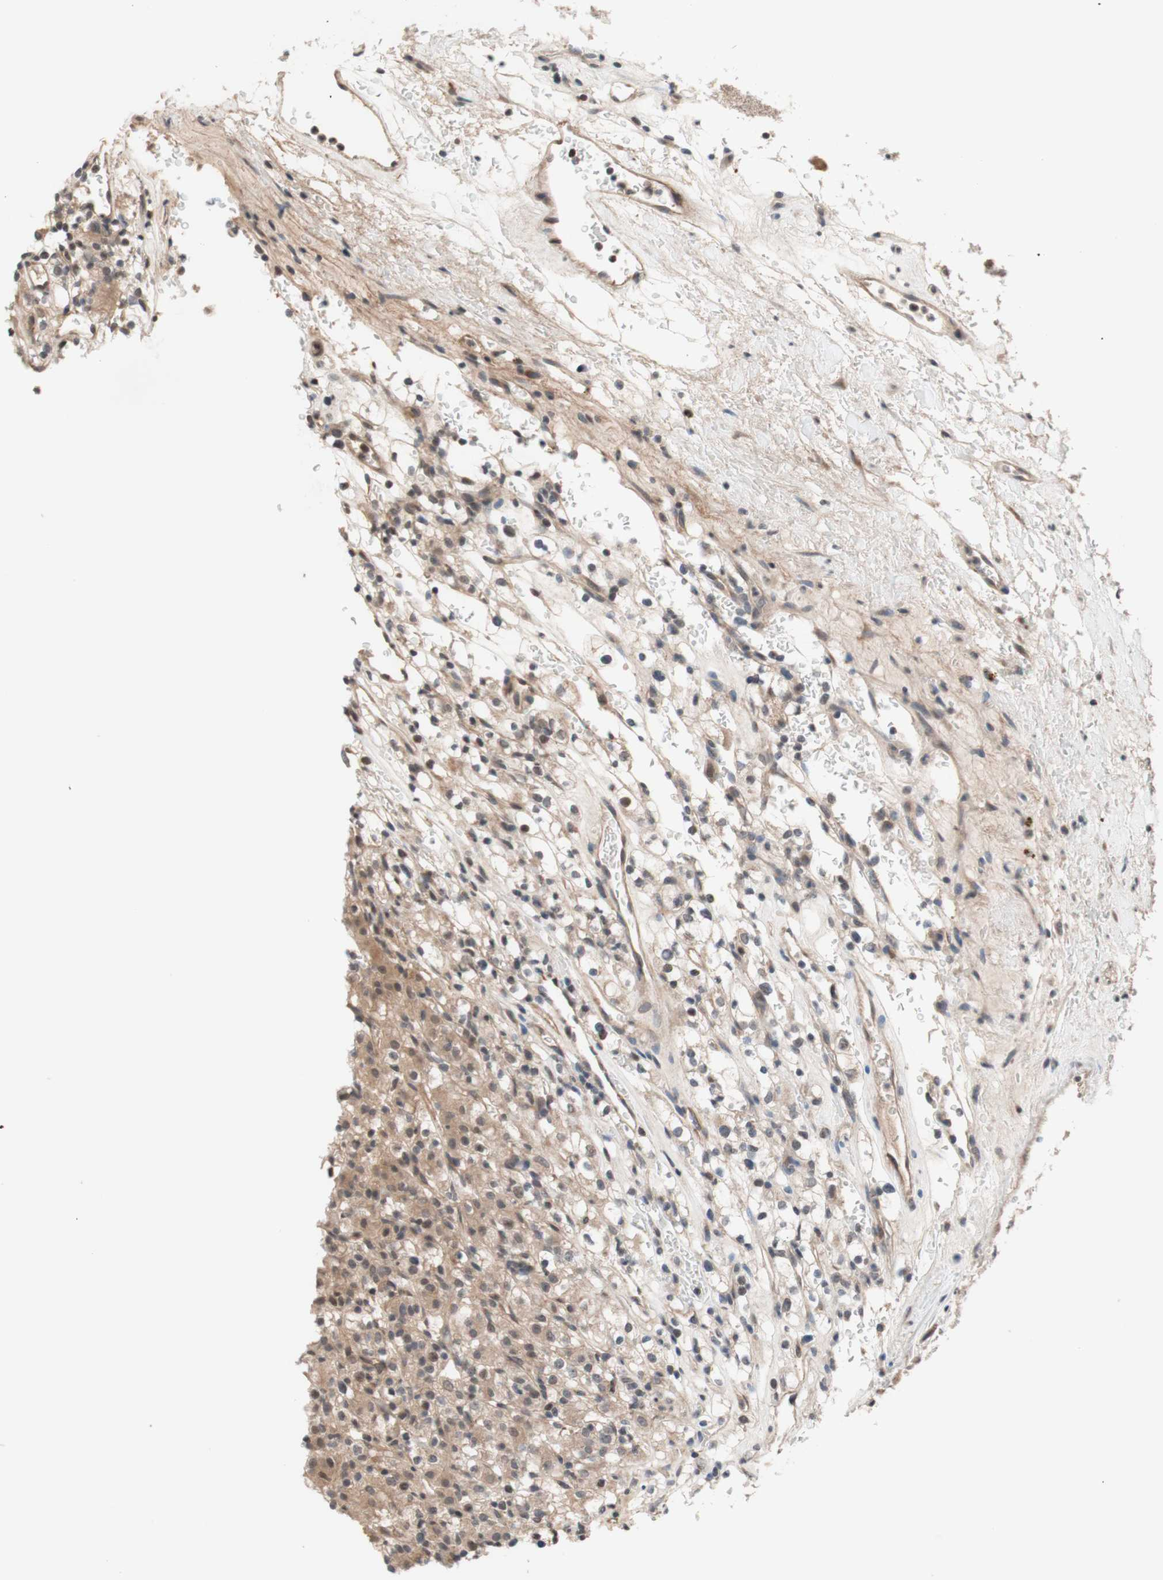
{"staining": {"intensity": "moderate", "quantity": ">75%", "location": "cytoplasmic/membranous"}, "tissue": "renal cancer", "cell_type": "Tumor cells", "image_type": "cancer", "snomed": [{"axis": "morphology", "description": "Normal tissue, NOS"}, {"axis": "morphology", "description": "Adenocarcinoma, NOS"}, {"axis": "topography", "description": "Kidney"}], "caption": "Immunohistochemistry (IHC) of human renal cancer (adenocarcinoma) displays medium levels of moderate cytoplasmic/membranous staining in approximately >75% of tumor cells. (DAB (3,3'-diaminobenzidine) IHC with brightfield microscopy, high magnification).", "gene": "CD55", "patient": {"sex": "female", "age": 72}}